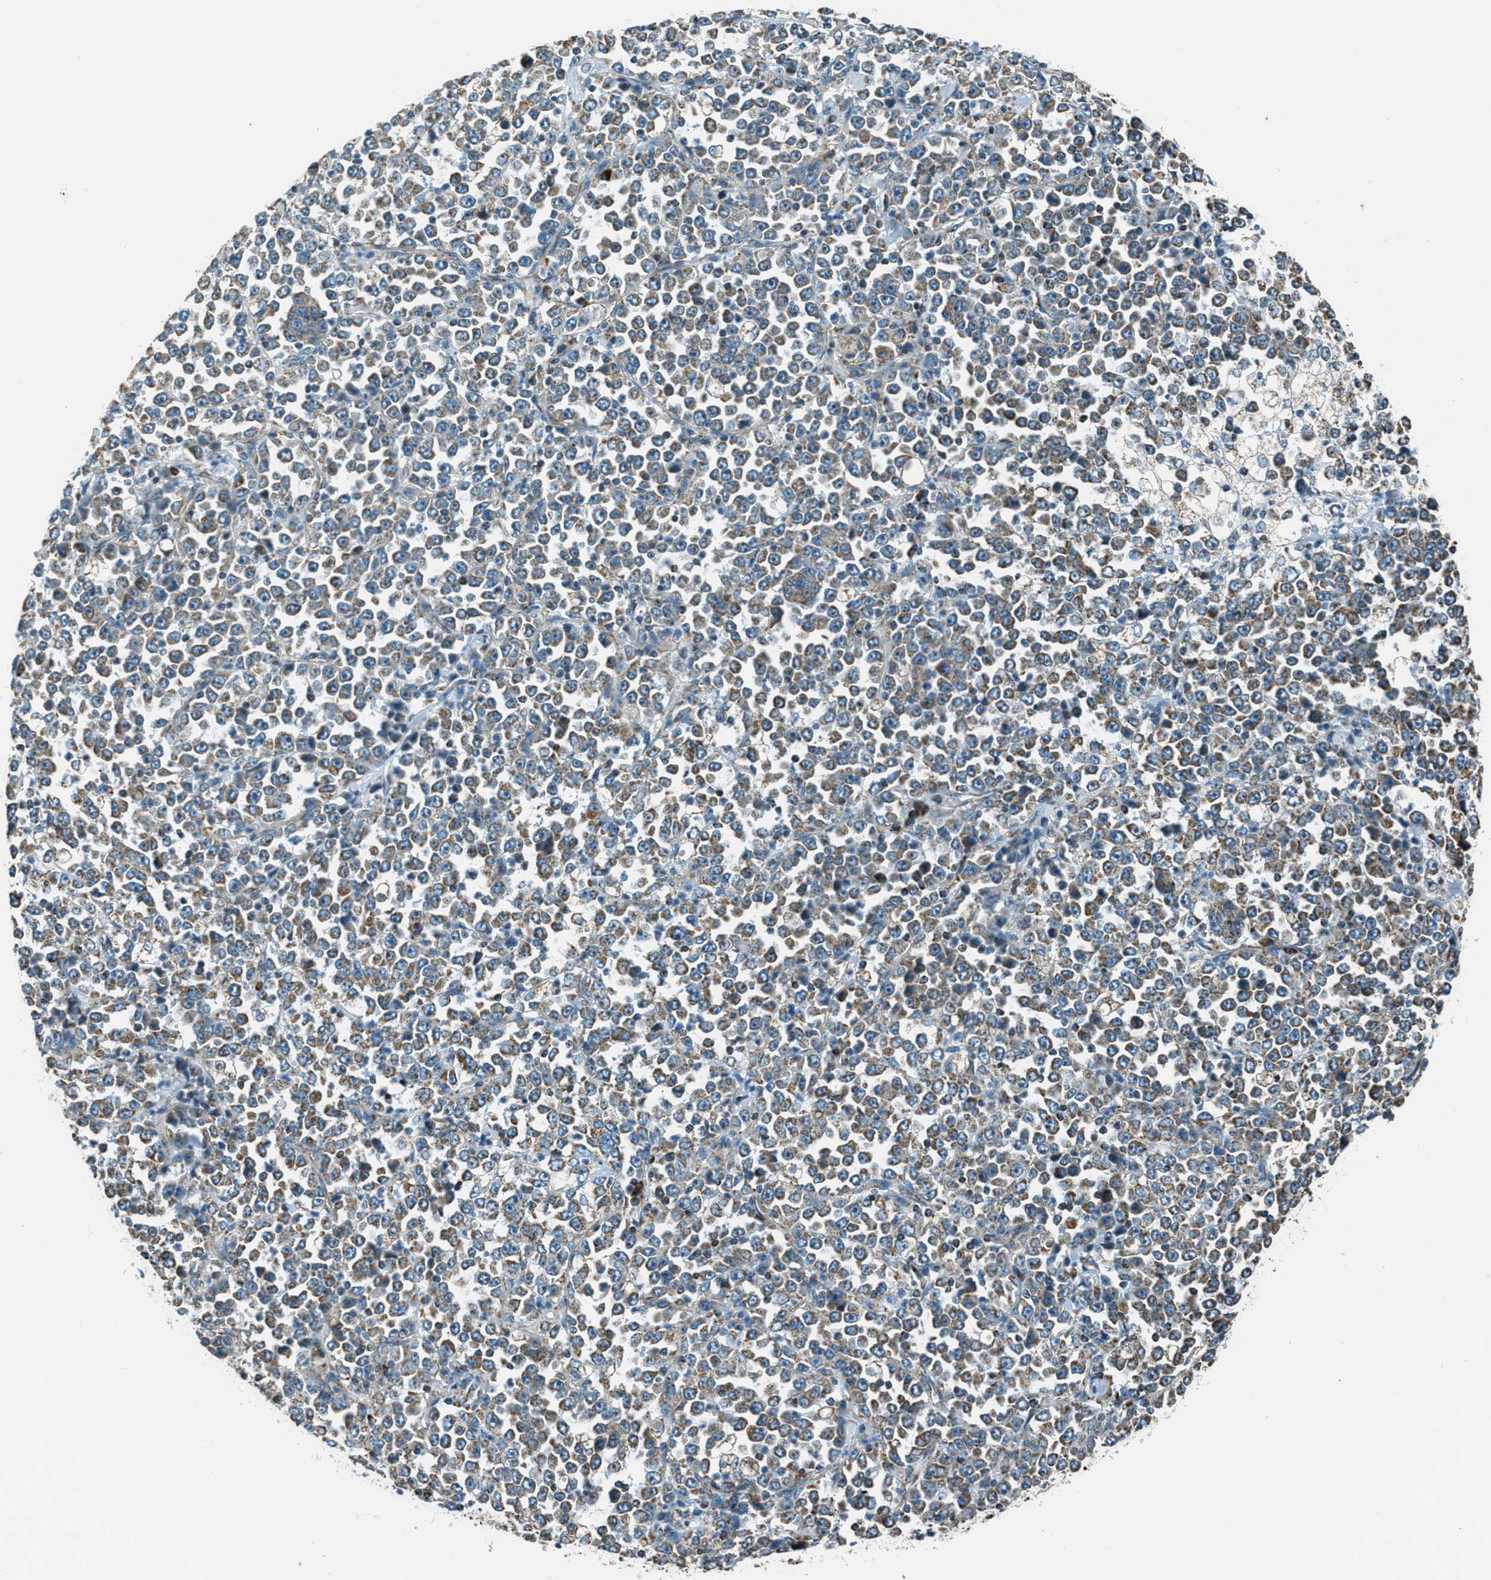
{"staining": {"intensity": "moderate", "quantity": ">75%", "location": "cytoplasmic/membranous"}, "tissue": "stomach cancer", "cell_type": "Tumor cells", "image_type": "cancer", "snomed": [{"axis": "morphology", "description": "Normal tissue, NOS"}, {"axis": "morphology", "description": "Adenocarcinoma, NOS"}, {"axis": "topography", "description": "Stomach, upper"}, {"axis": "topography", "description": "Stomach"}], "caption": "A photomicrograph showing moderate cytoplasmic/membranous staining in about >75% of tumor cells in adenocarcinoma (stomach), as visualized by brown immunohistochemical staining.", "gene": "CHST15", "patient": {"sex": "male", "age": 59}}